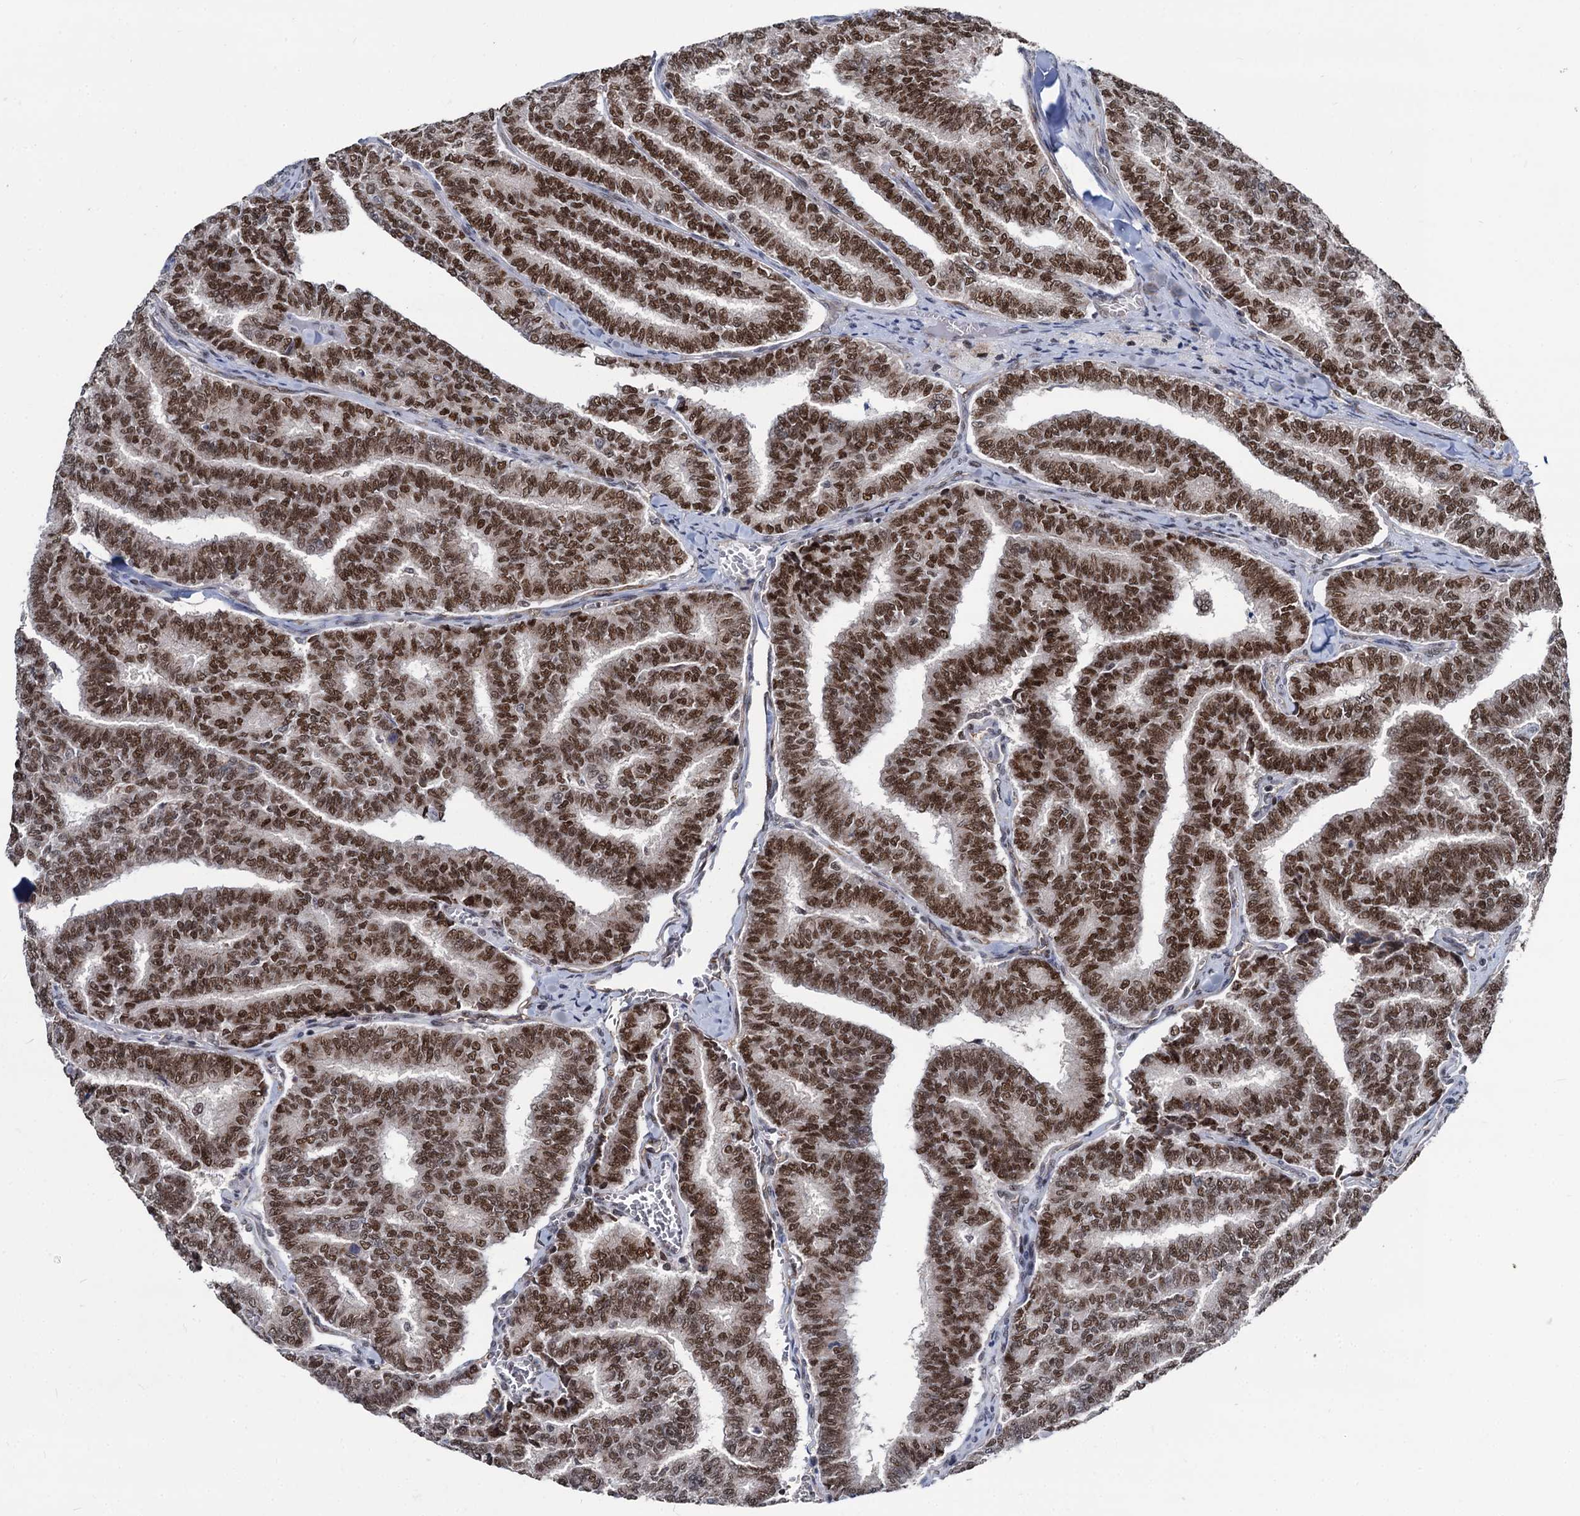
{"staining": {"intensity": "strong", "quantity": ">75%", "location": "nuclear"}, "tissue": "thyroid cancer", "cell_type": "Tumor cells", "image_type": "cancer", "snomed": [{"axis": "morphology", "description": "Papillary adenocarcinoma, NOS"}, {"axis": "topography", "description": "Thyroid gland"}], "caption": "Human thyroid cancer (papillary adenocarcinoma) stained for a protein (brown) demonstrates strong nuclear positive expression in about >75% of tumor cells.", "gene": "GALNT11", "patient": {"sex": "female", "age": 35}}